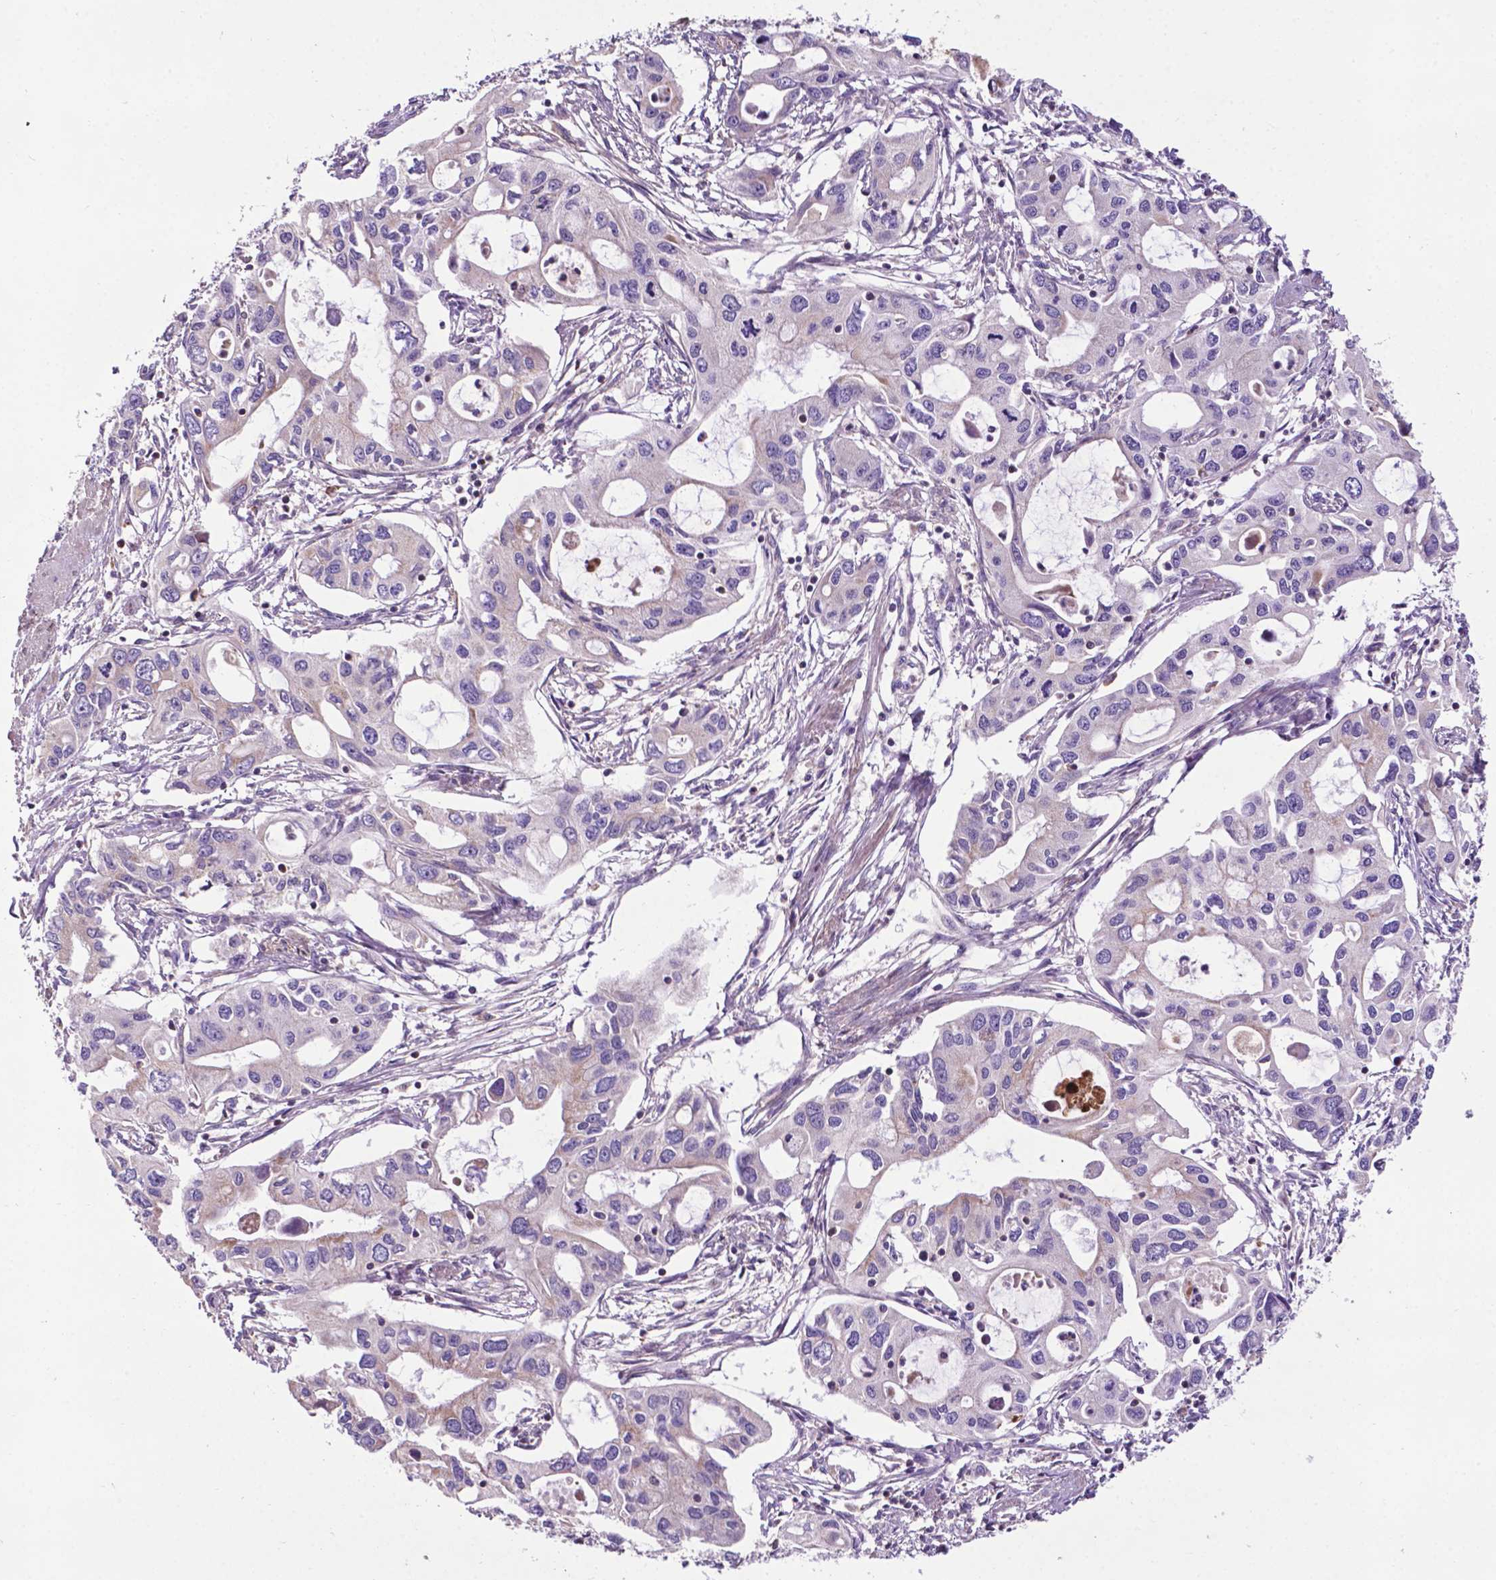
{"staining": {"intensity": "negative", "quantity": "none", "location": "none"}, "tissue": "pancreatic cancer", "cell_type": "Tumor cells", "image_type": "cancer", "snomed": [{"axis": "morphology", "description": "Adenocarcinoma, NOS"}, {"axis": "topography", "description": "Pancreas"}], "caption": "Immunohistochemistry image of pancreatic cancer stained for a protein (brown), which demonstrates no expression in tumor cells.", "gene": "SPNS2", "patient": {"sex": "male", "age": 60}}